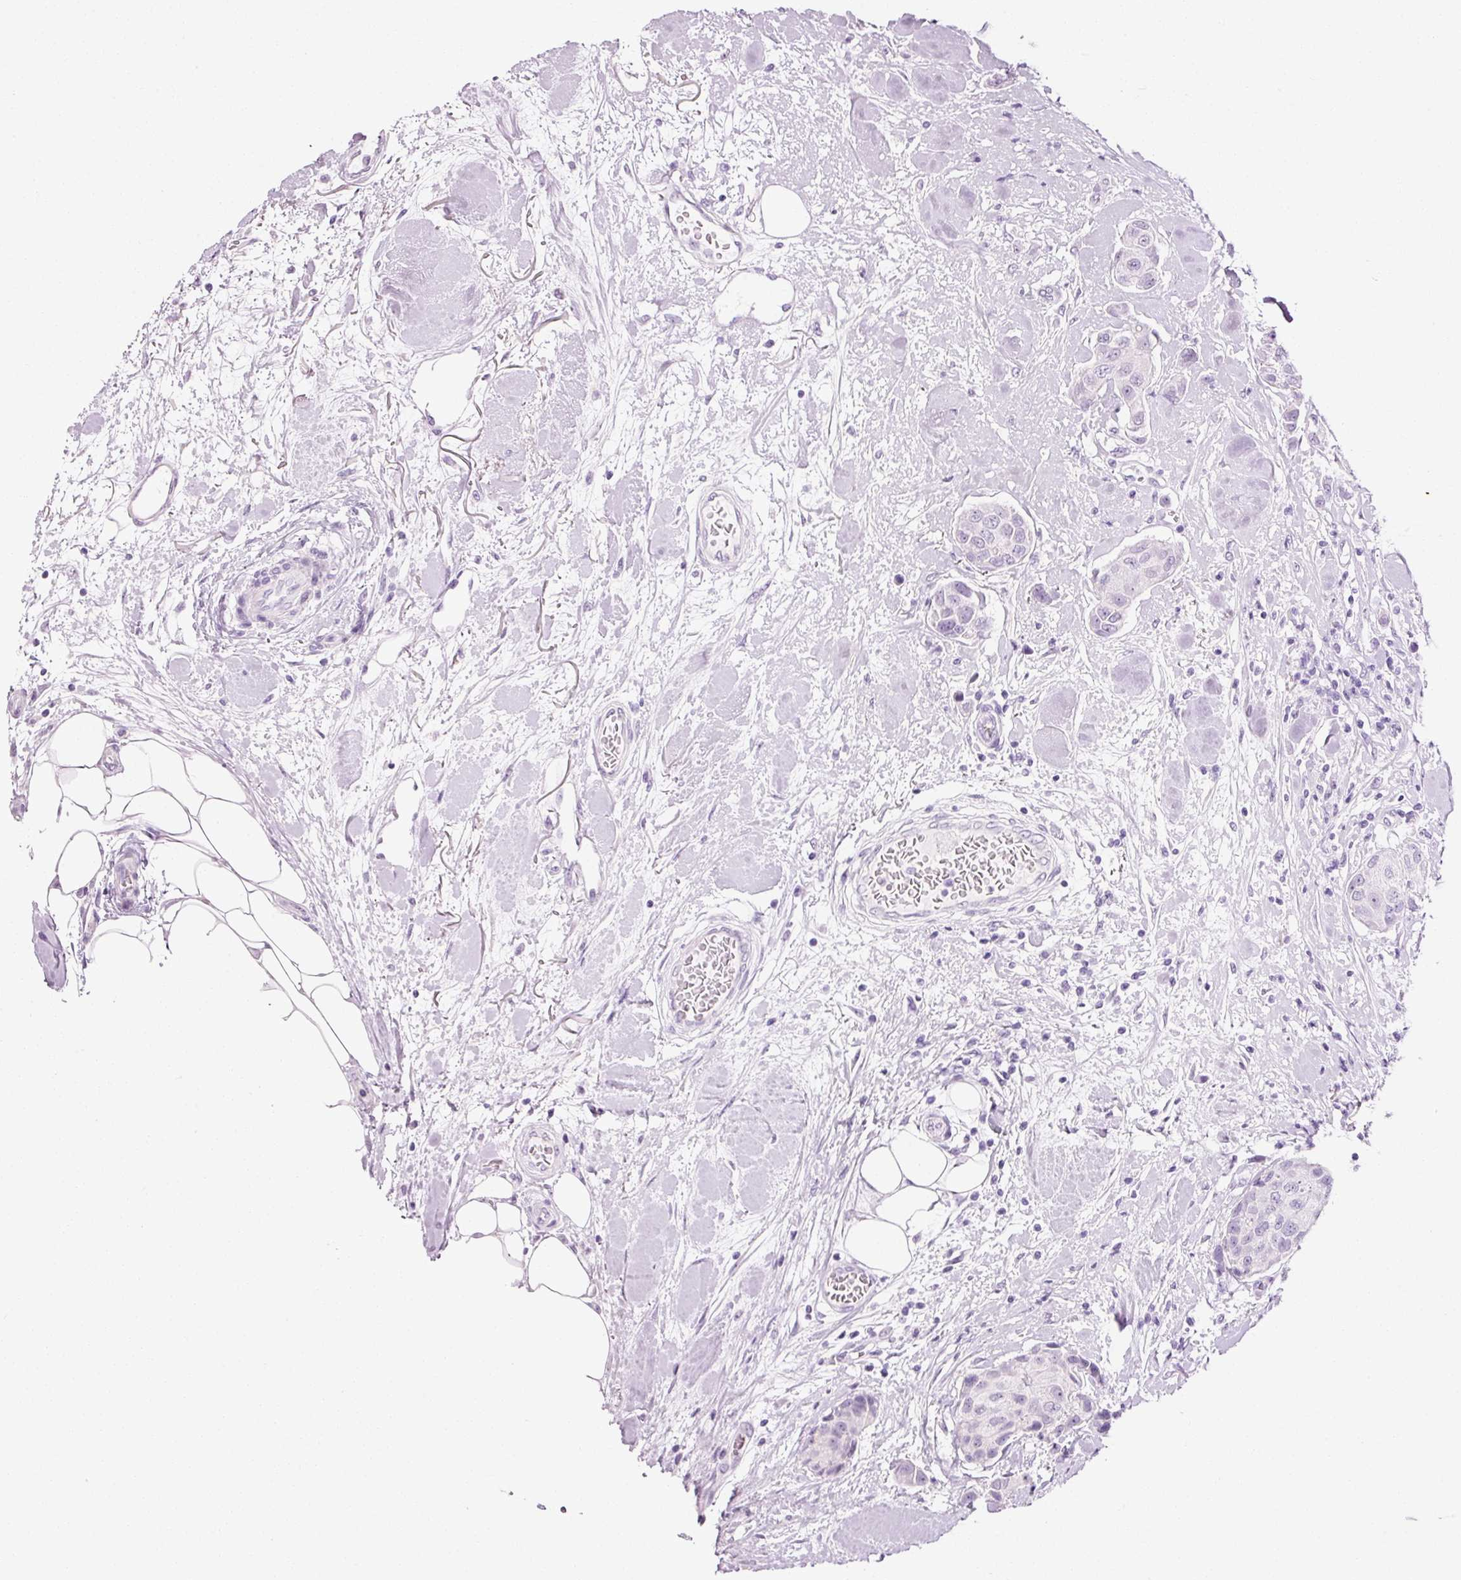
{"staining": {"intensity": "negative", "quantity": "none", "location": "none"}, "tissue": "breast cancer", "cell_type": "Tumor cells", "image_type": "cancer", "snomed": [{"axis": "morphology", "description": "Duct carcinoma"}, {"axis": "topography", "description": "Breast"}, {"axis": "topography", "description": "Lymph node"}], "caption": "A high-resolution photomicrograph shows immunohistochemistry staining of breast cancer (invasive ductal carcinoma), which reveals no significant expression in tumor cells. (Stains: DAB (3,3'-diaminobenzidine) immunohistochemistry (IHC) with hematoxylin counter stain, Microscopy: brightfield microscopy at high magnification).", "gene": "ANKRD20A1", "patient": {"sex": "female", "age": 80}}